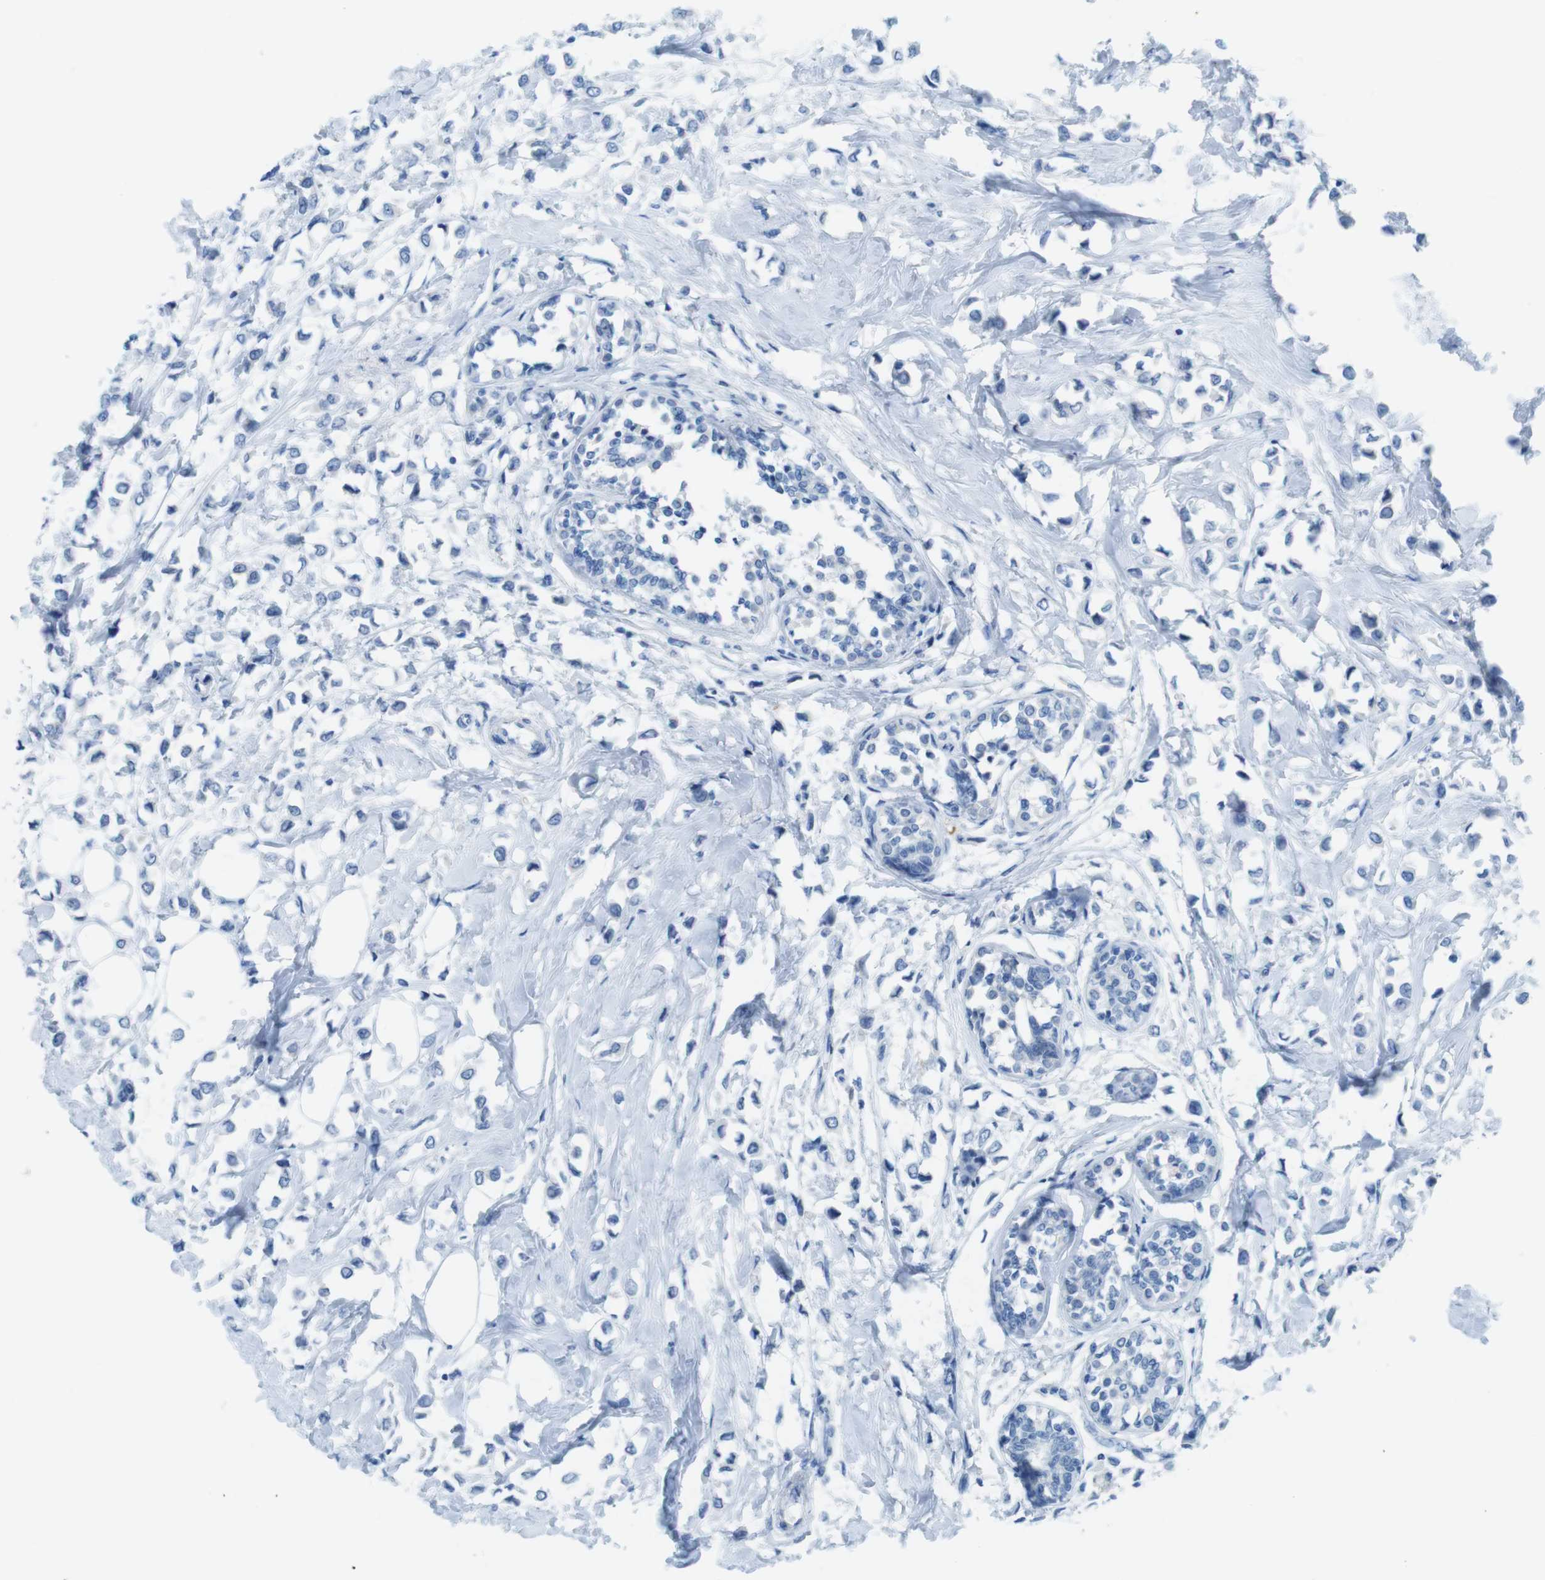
{"staining": {"intensity": "negative", "quantity": "none", "location": "none"}, "tissue": "breast cancer", "cell_type": "Tumor cells", "image_type": "cancer", "snomed": [{"axis": "morphology", "description": "Lobular carcinoma"}, {"axis": "topography", "description": "Breast"}], "caption": "DAB (3,3'-diaminobenzidine) immunohistochemical staining of human breast cancer (lobular carcinoma) displays no significant positivity in tumor cells.", "gene": "GAP43", "patient": {"sex": "female", "age": 51}}